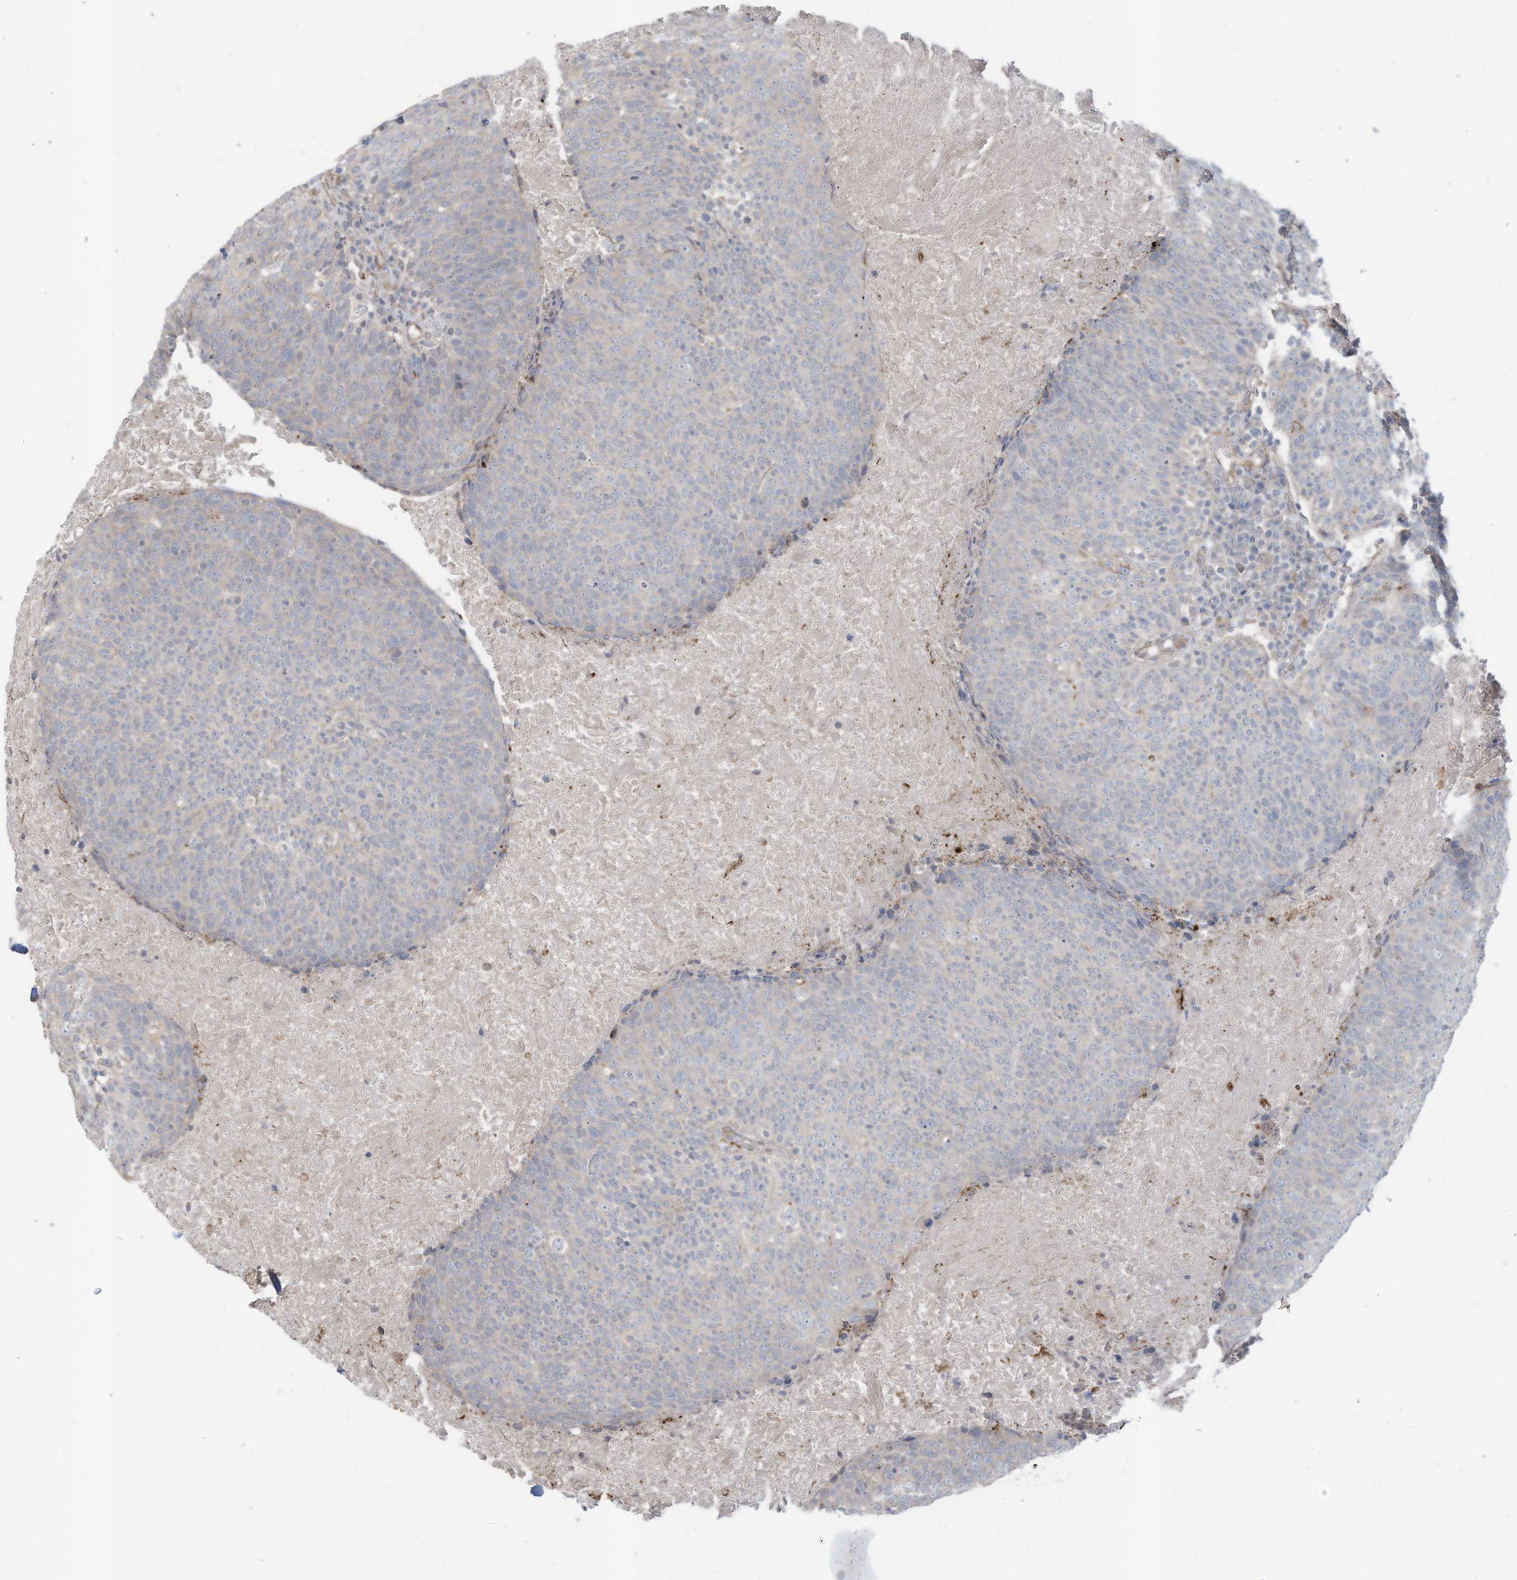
{"staining": {"intensity": "negative", "quantity": "none", "location": "none"}, "tissue": "head and neck cancer", "cell_type": "Tumor cells", "image_type": "cancer", "snomed": [{"axis": "morphology", "description": "Squamous cell carcinoma, NOS"}, {"axis": "morphology", "description": "Squamous cell carcinoma, metastatic, NOS"}, {"axis": "topography", "description": "Lymph node"}, {"axis": "topography", "description": "Head-Neck"}], "caption": "Histopathology image shows no protein positivity in tumor cells of head and neck cancer tissue.", "gene": "SLC17A7", "patient": {"sex": "male", "age": 62}}